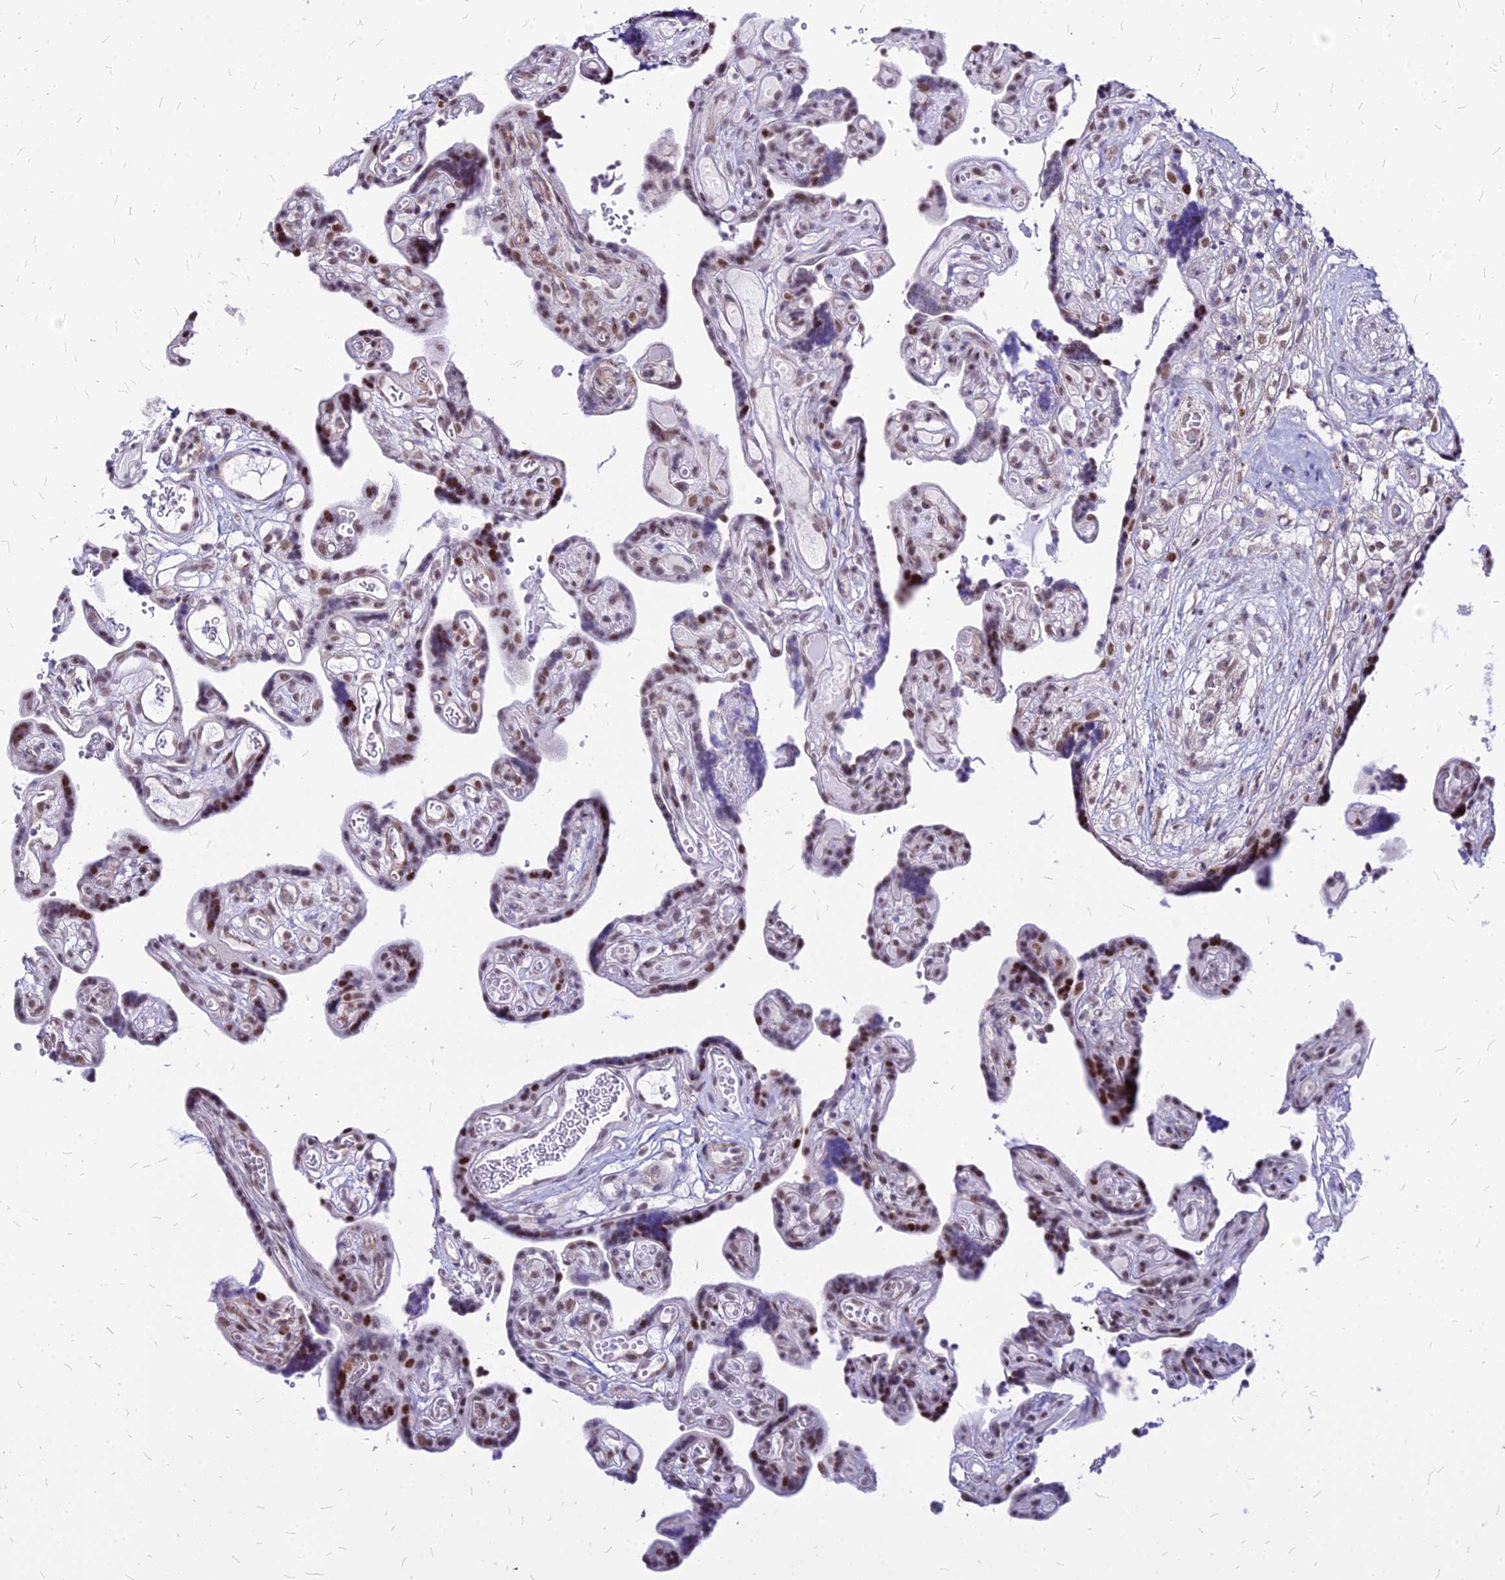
{"staining": {"intensity": "moderate", "quantity": ">75%", "location": "nuclear"}, "tissue": "placenta", "cell_type": "Decidual cells", "image_type": "normal", "snomed": [{"axis": "morphology", "description": "Normal tissue, NOS"}, {"axis": "topography", "description": "Placenta"}], "caption": "Immunohistochemistry (IHC) staining of benign placenta, which shows medium levels of moderate nuclear expression in about >75% of decidual cells indicating moderate nuclear protein staining. The staining was performed using DAB (3,3'-diaminobenzidine) (brown) for protein detection and nuclei were counterstained in hematoxylin (blue).", "gene": "FDX2", "patient": {"sex": "female", "age": 30}}